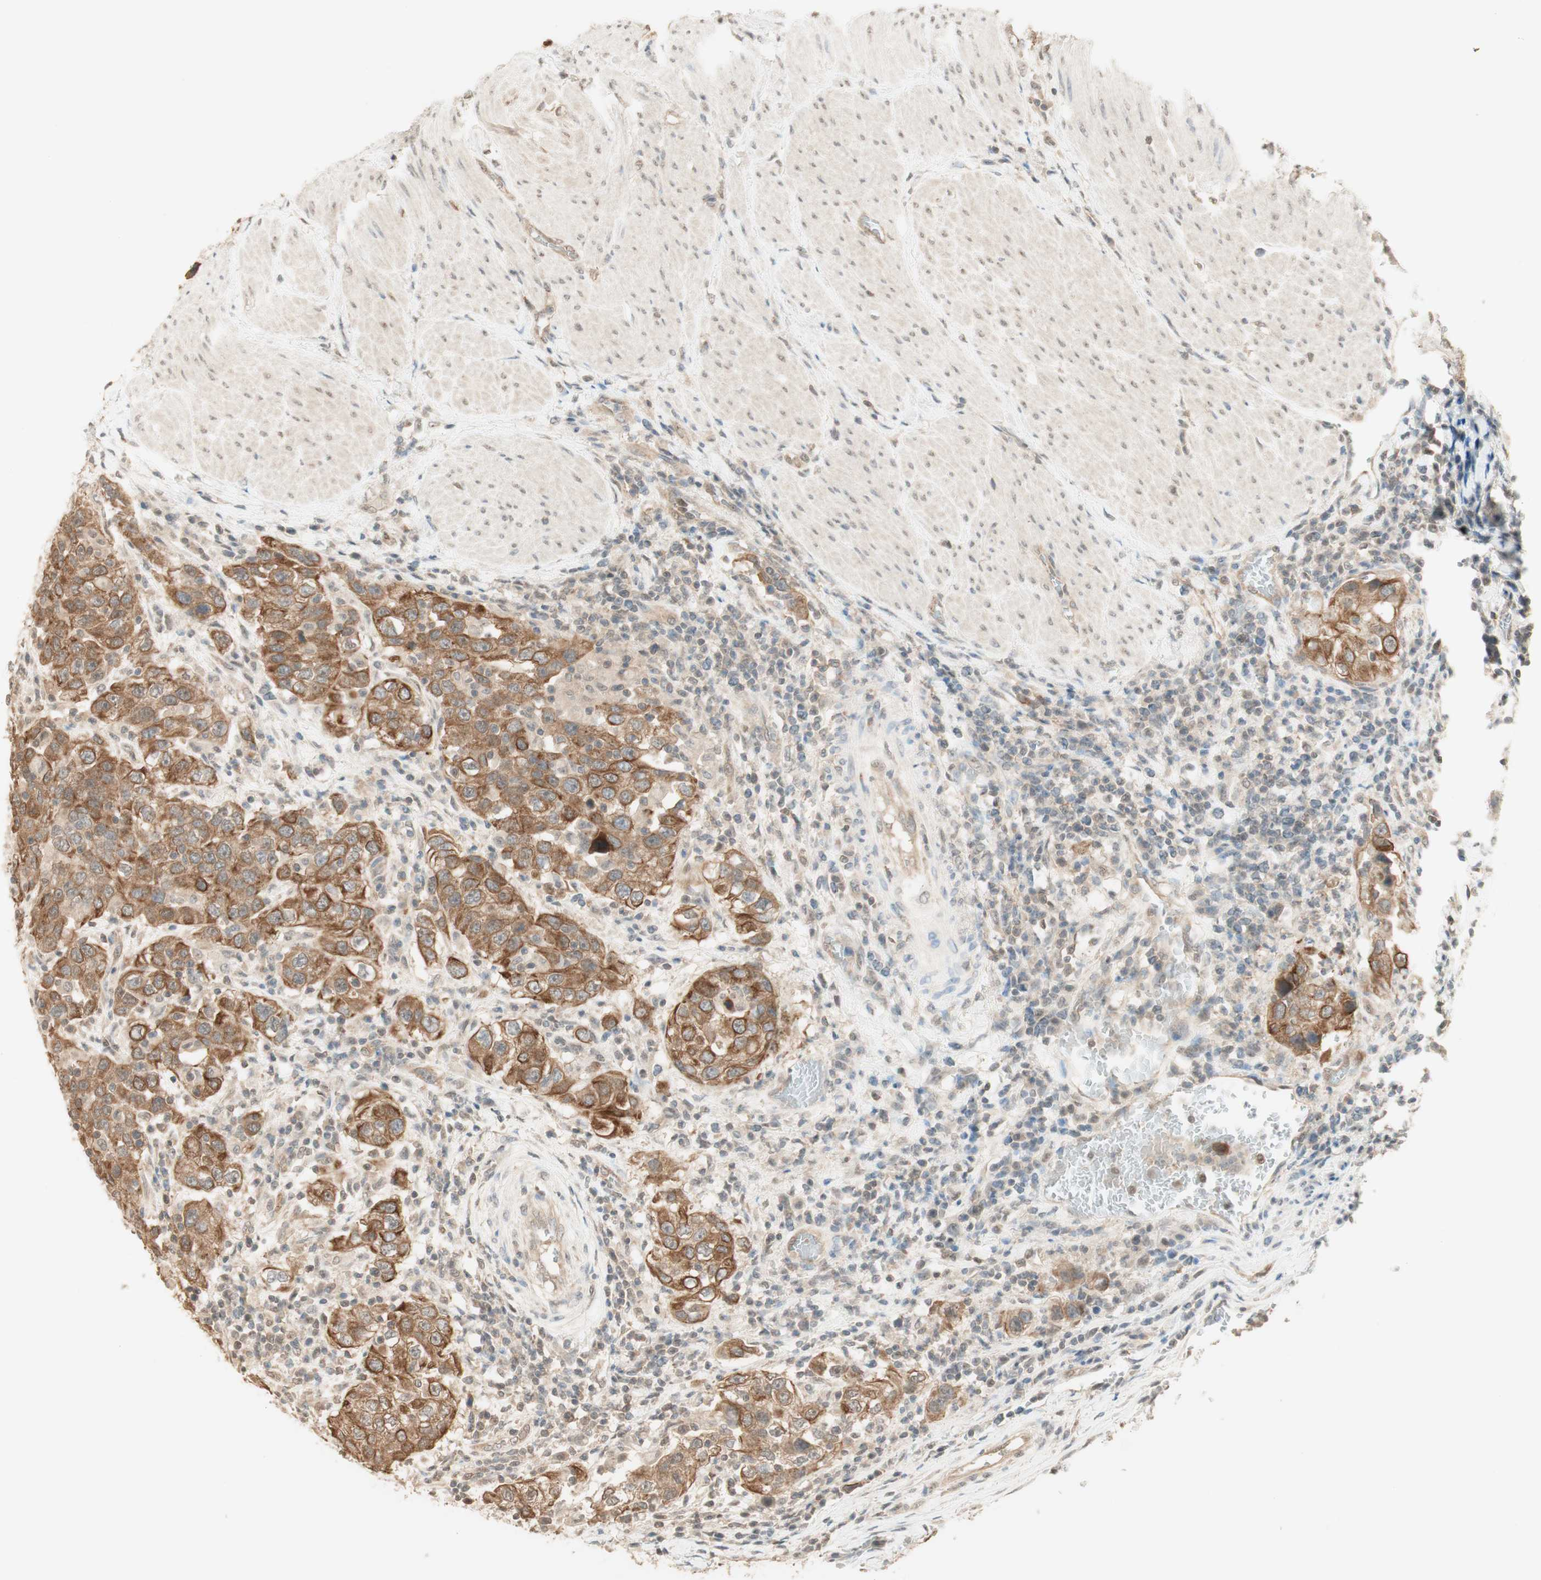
{"staining": {"intensity": "moderate", "quantity": ">75%", "location": "cytoplasmic/membranous"}, "tissue": "urothelial cancer", "cell_type": "Tumor cells", "image_type": "cancer", "snomed": [{"axis": "morphology", "description": "Urothelial carcinoma, High grade"}, {"axis": "topography", "description": "Urinary bladder"}], "caption": "The immunohistochemical stain highlights moderate cytoplasmic/membranous expression in tumor cells of high-grade urothelial carcinoma tissue.", "gene": "SPINT2", "patient": {"sex": "female", "age": 80}}